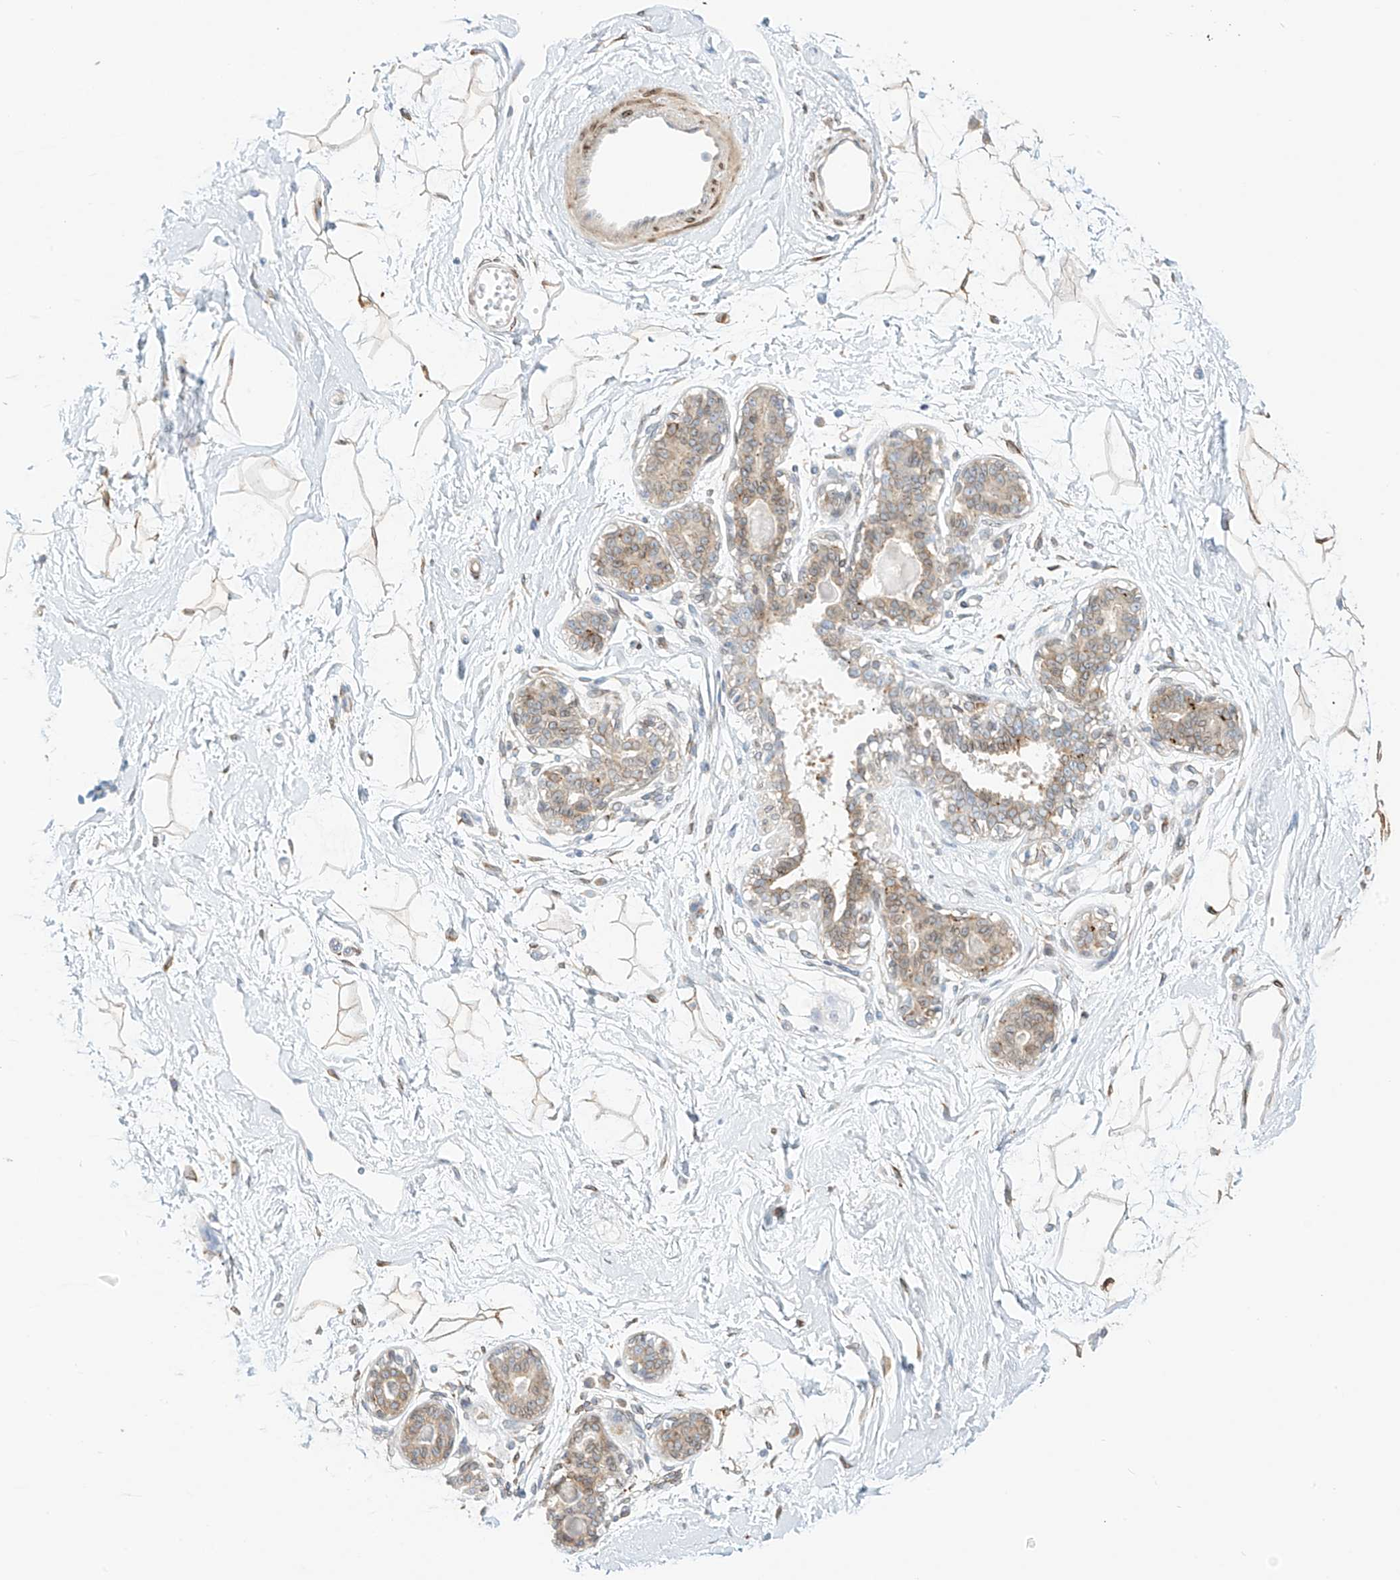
{"staining": {"intensity": "negative", "quantity": "none", "location": "none"}, "tissue": "breast", "cell_type": "Adipocytes", "image_type": "normal", "snomed": [{"axis": "morphology", "description": "Normal tissue, NOS"}, {"axis": "topography", "description": "Breast"}], "caption": "The photomicrograph shows no significant positivity in adipocytes of breast. Brightfield microscopy of immunohistochemistry (IHC) stained with DAB (3,3'-diaminobenzidine) (brown) and hematoxylin (blue), captured at high magnification.", "gene": "PCYOX1", "patient": {"sex": "female", "age": 45}}